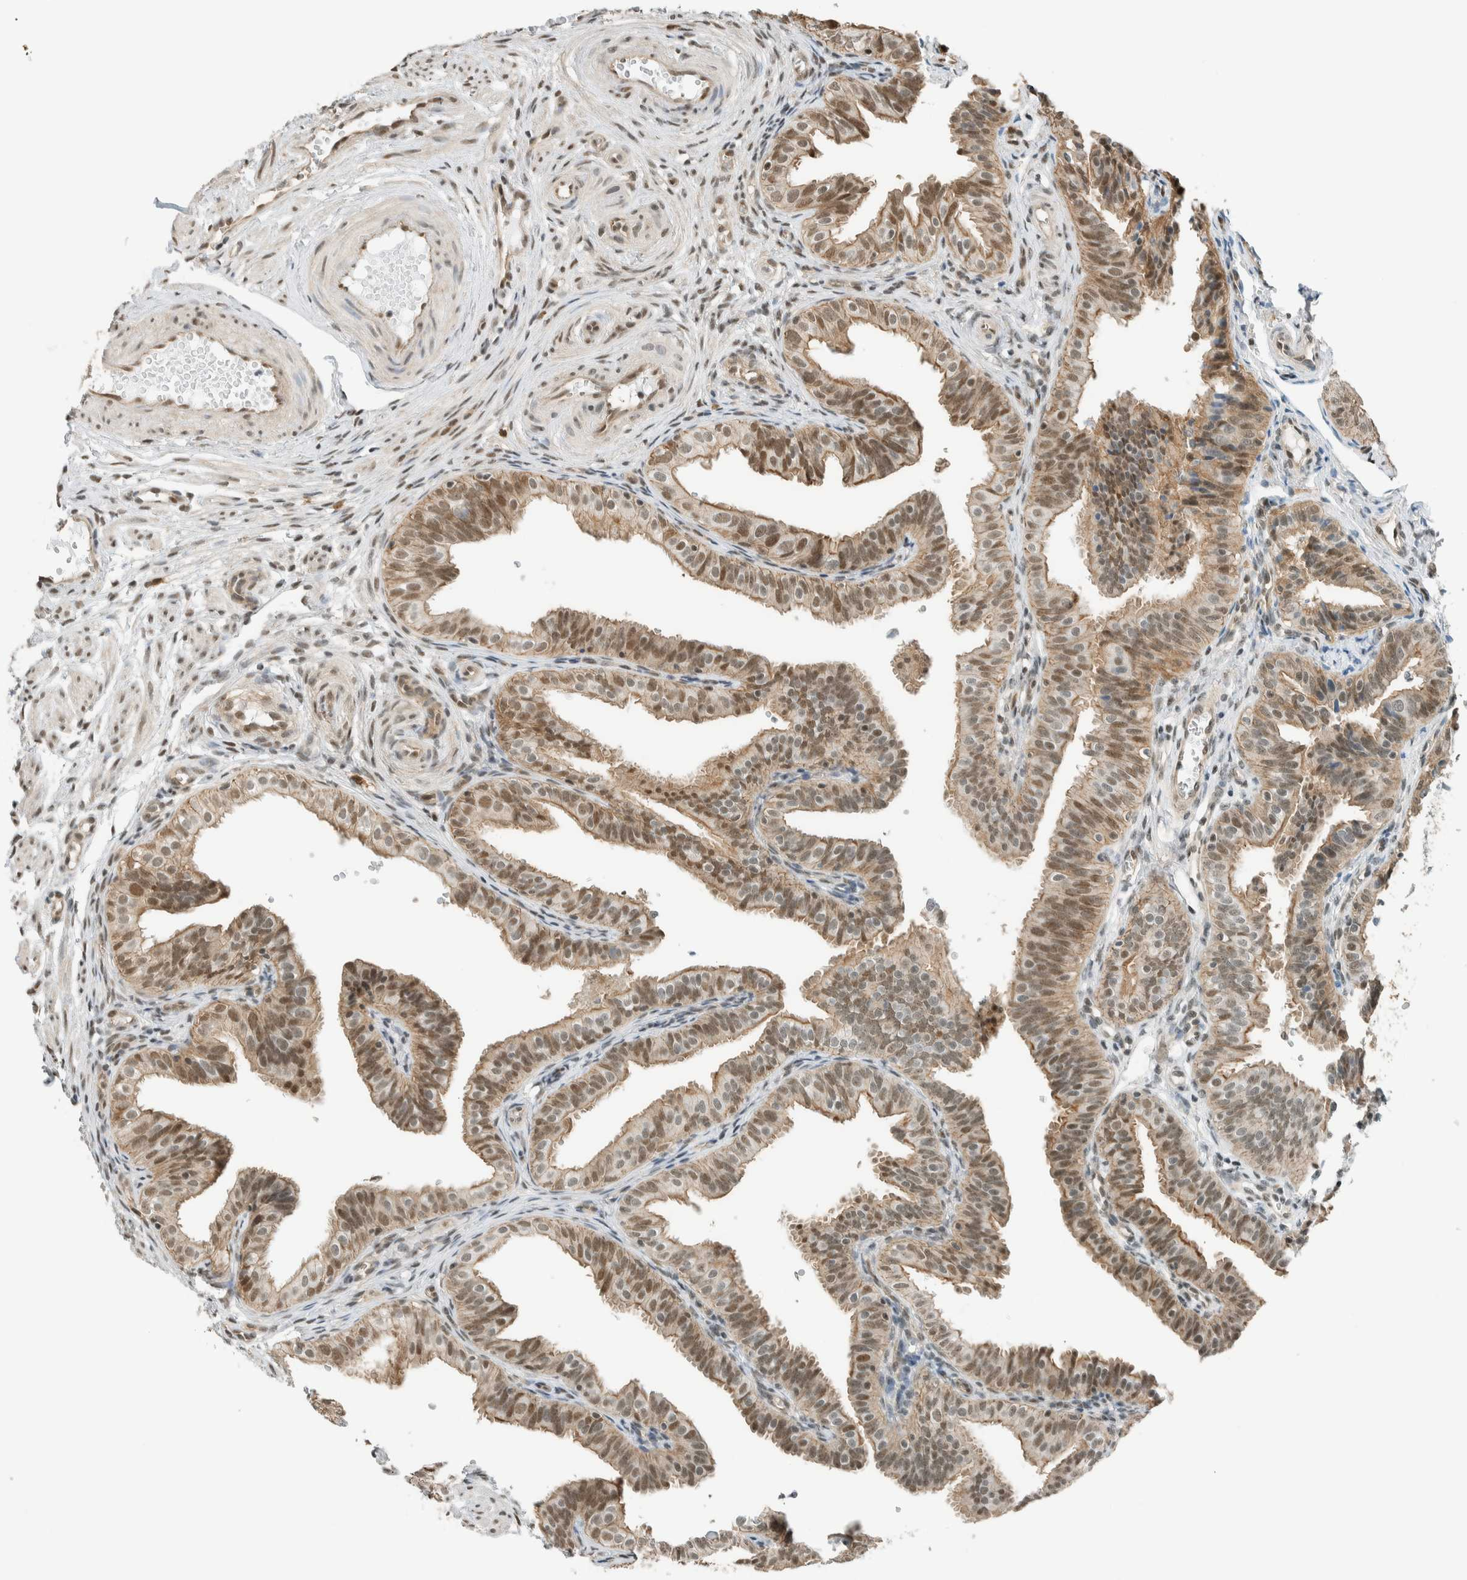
{"staining": {"intensity": "moderate", "quantity": ">75%", "location": "cytoplasmic/membranous,nuclear"}, "tissue": "fallopian tube", "cell_type": "Glandular cells", "image_type": "normal", "snomed": [{"axis": "morphology", "description": "Normal tissue, NOS"}, {"axis": "topography", "description": "Fallopian tube"}], "caption": "This is an image of immunohistochemistry staining of benign fallopian tube, which shows moderate expression in the cytoplasmic/membranous,nuclear of glandular cells.", "gene": "NIBAN2", "patient": {"sex": "female", "age": 35}}